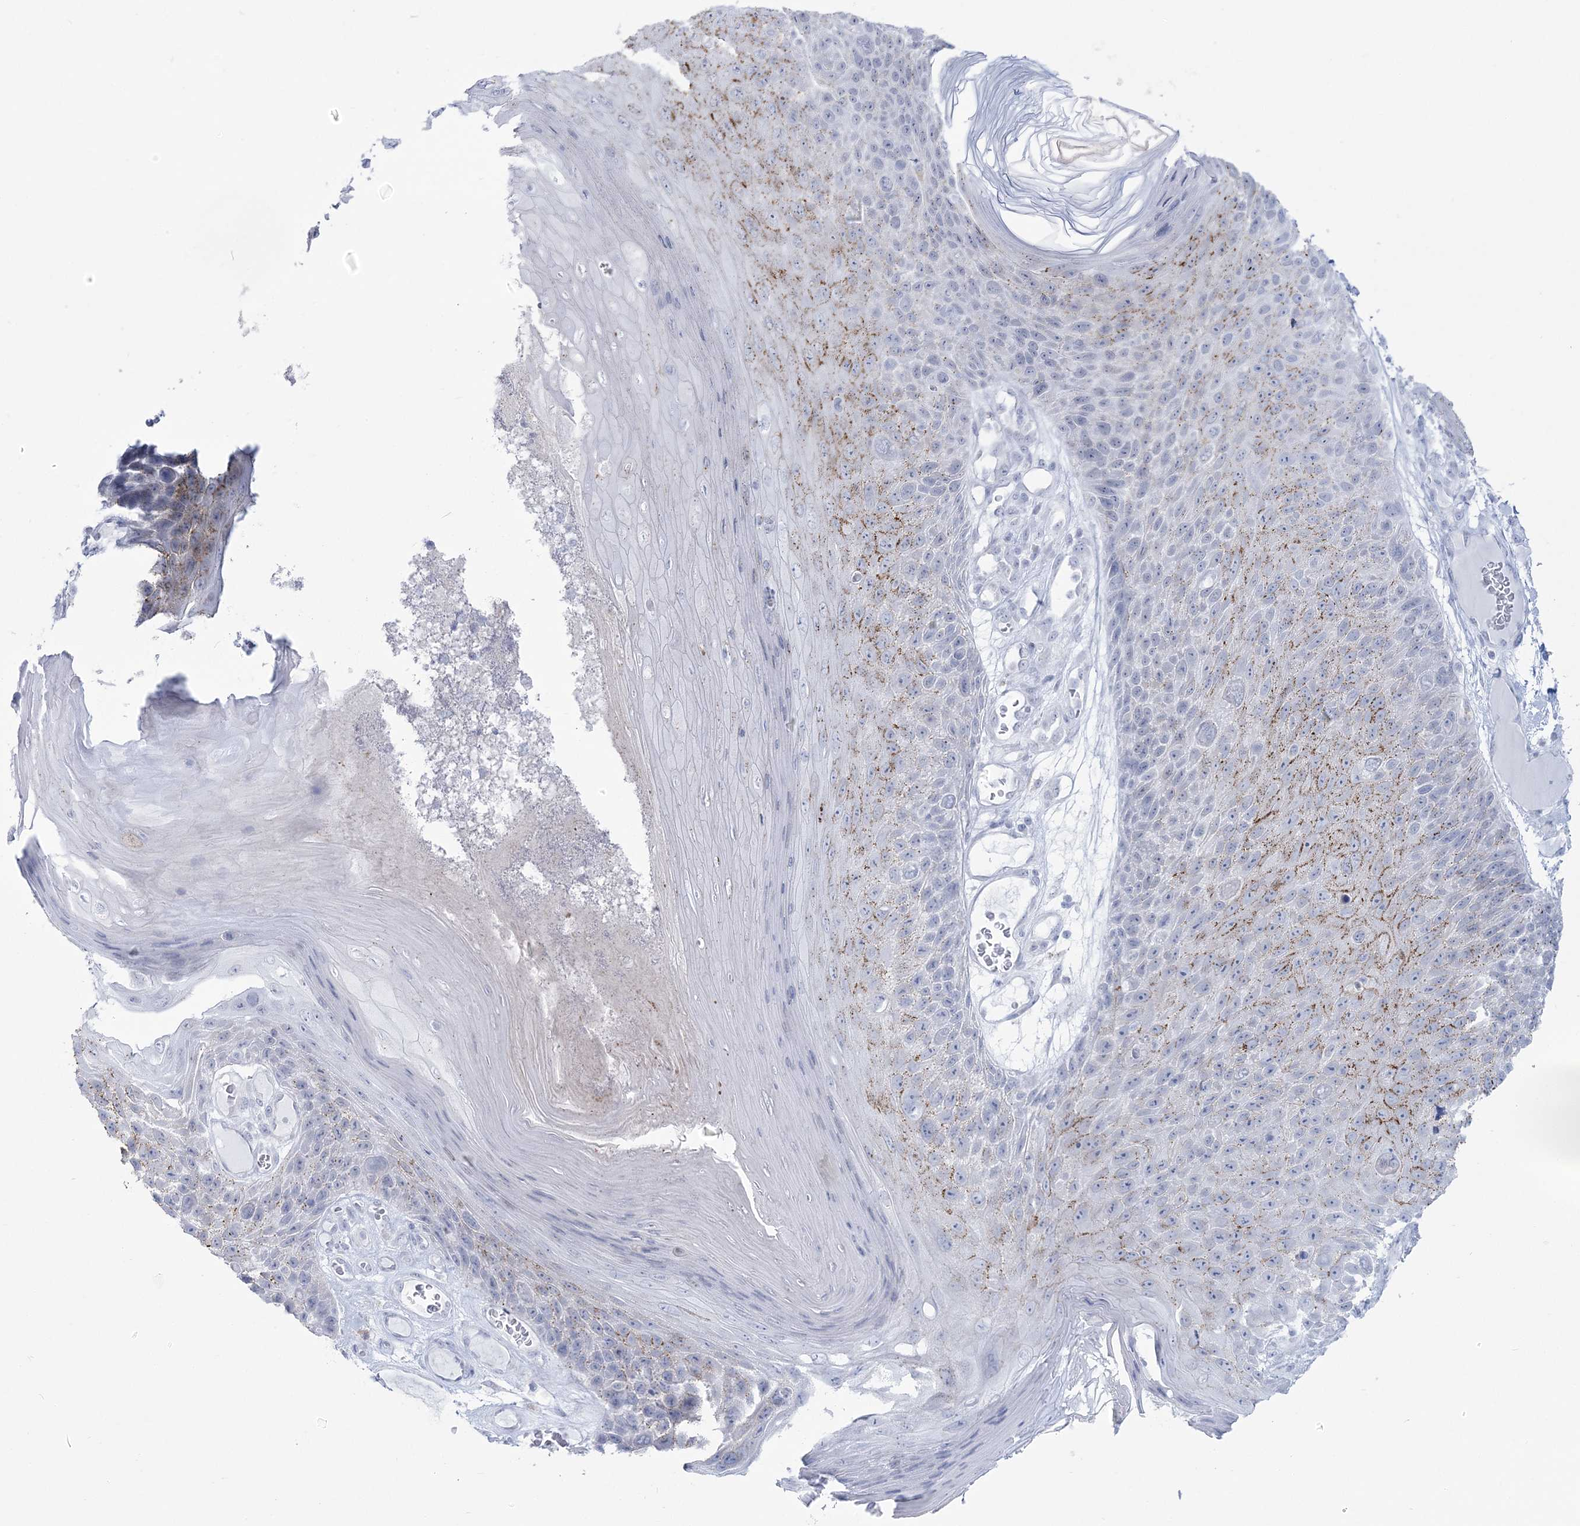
{"staining": {"intensity": "moderate", "quantity": "<25%", "location": "cytoplasmic/membranous"}, "tissue": "skin cancer", "cell_type": "Tumor cells", "image_type": "cancer", "snomed": [{"axis": "morphology", "description": "Squamous cell carcinoma, NOS"}, {"axis": "topography", "description": "Skin"}], "caption": "Approximately <25% of tumor cells in human squamous cell carcinoma (skin) show moderate cytoplasmic/membranous protein positivity as visualized by brown immunohistochemical staining.", "gene": "ZNF843", "patient": {"sex": "female", "age": 88}}